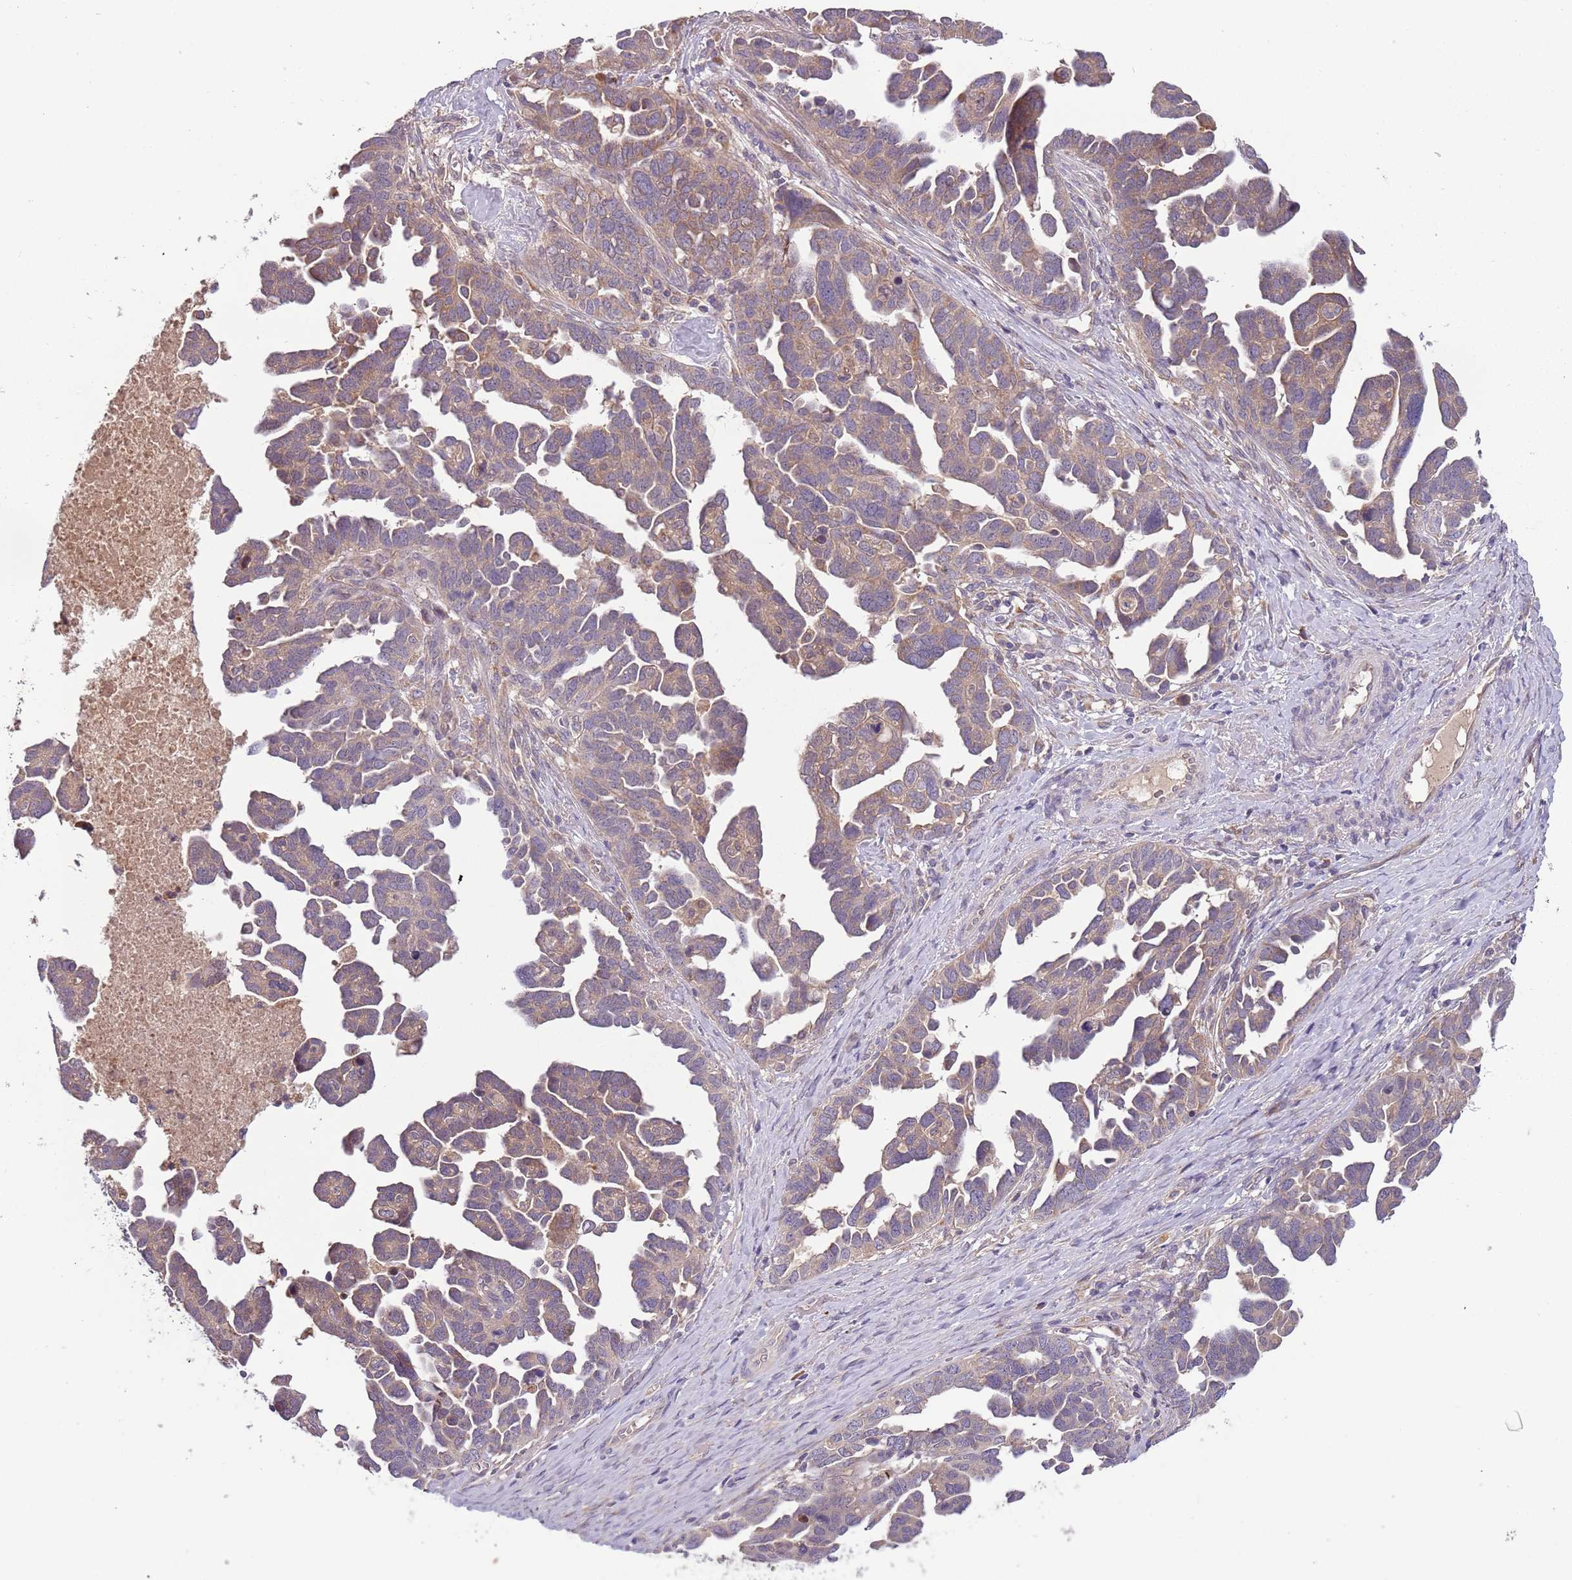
{"staining": {"intensity": "moderate", "quantity": ">75%", "location": "cytoplasmic/membranous"}, "tissue": "ovarian cancer", "cell_type": "Tumor cells", "image_type": "cancer", "snomed": [{"axis": "morphology", "description": "Cystadenocarcinoma, serous, NOS"}, {"axis": "topography", "description": "Ovary"}], "caption": "A brown stain highlights moderate cytoplasmic/membranous staining of a protein in serous cystadenocarcinoma (ovarian) tumor cells. (DAB IHC, brown staining for protein, blue staining for nuclei).", "gene": "FECH", "patient": {"sex": "female", "age": 54}}